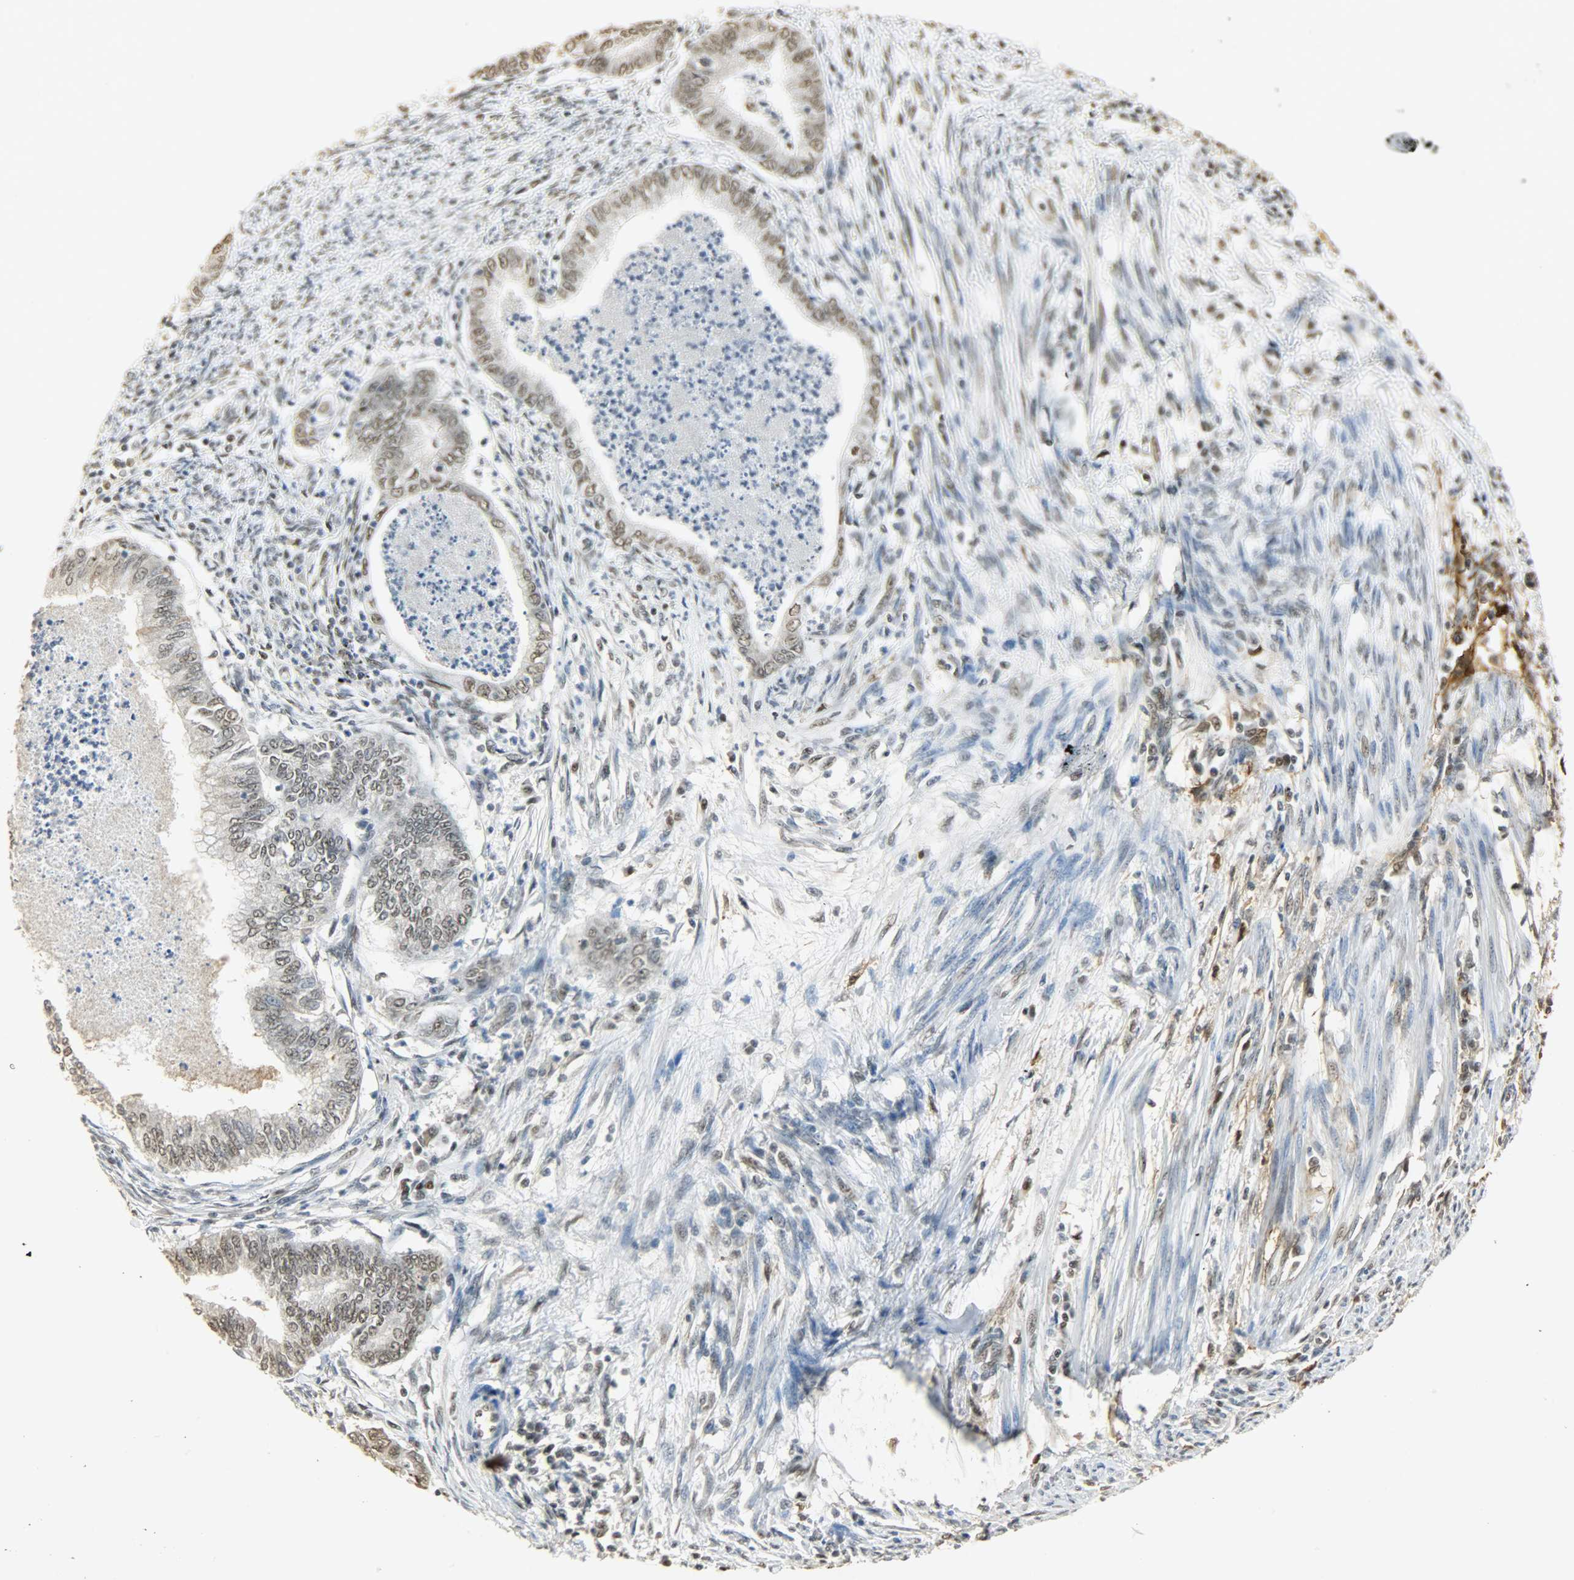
{"staining": {"intensity": "weak", "quantity": ">75%", "location": "nuclear"}, "tissue": "endometrial cancer", "cell_type": "Tumor cells", "image_type": "cancer", "snomed": [{"axis": "morphology", "description": "Adenocarcinoma, NOS"}, {"axis": "topography", "description": "Endometrium"}], "caption": "Weak nuclear expression is present in about >75% of tumor cells in endometrial cancer (adenocarcinoma).", "gene": "NGFR", "patient": {"sex": "female", "age": 79}}